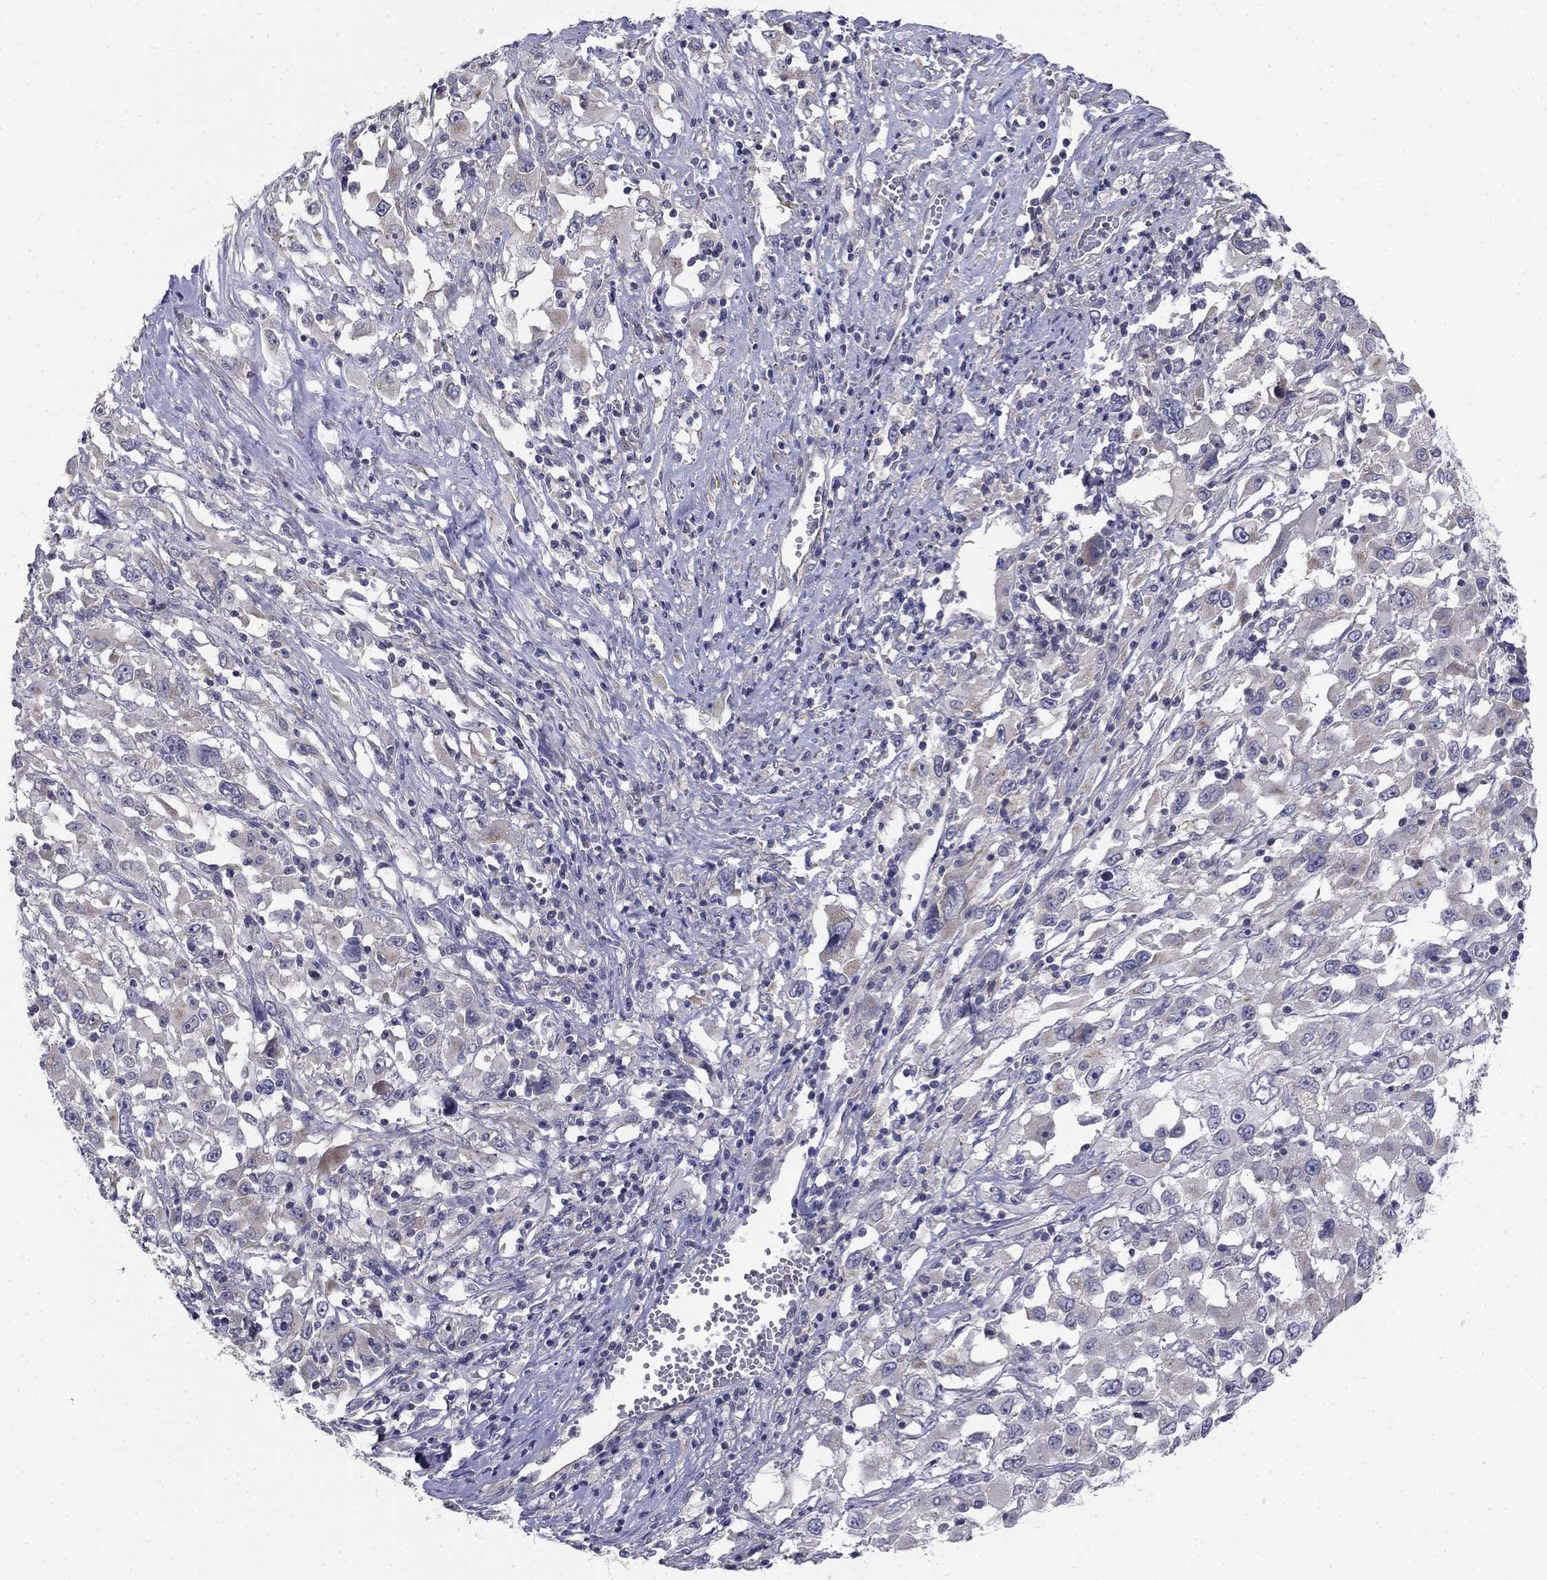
{"staining": {"intensity": "negative", "quantity": "none", "location": "none"}, "tissue": "melanoma", "cell_type": "Tumor cells", "image_type": "cancer", "snomed": [{"axis": "morphology", "description": "Malignant melanoma, Metastatic site"}, {"axis": "topography", "description": "Soft tissue"}], "caption": "DAB immunohistochemical staining of human melanoma shows no significant expression in tumor cells.", "gene": "GRK7", "patient": {"sex": "male", "age": 50}}